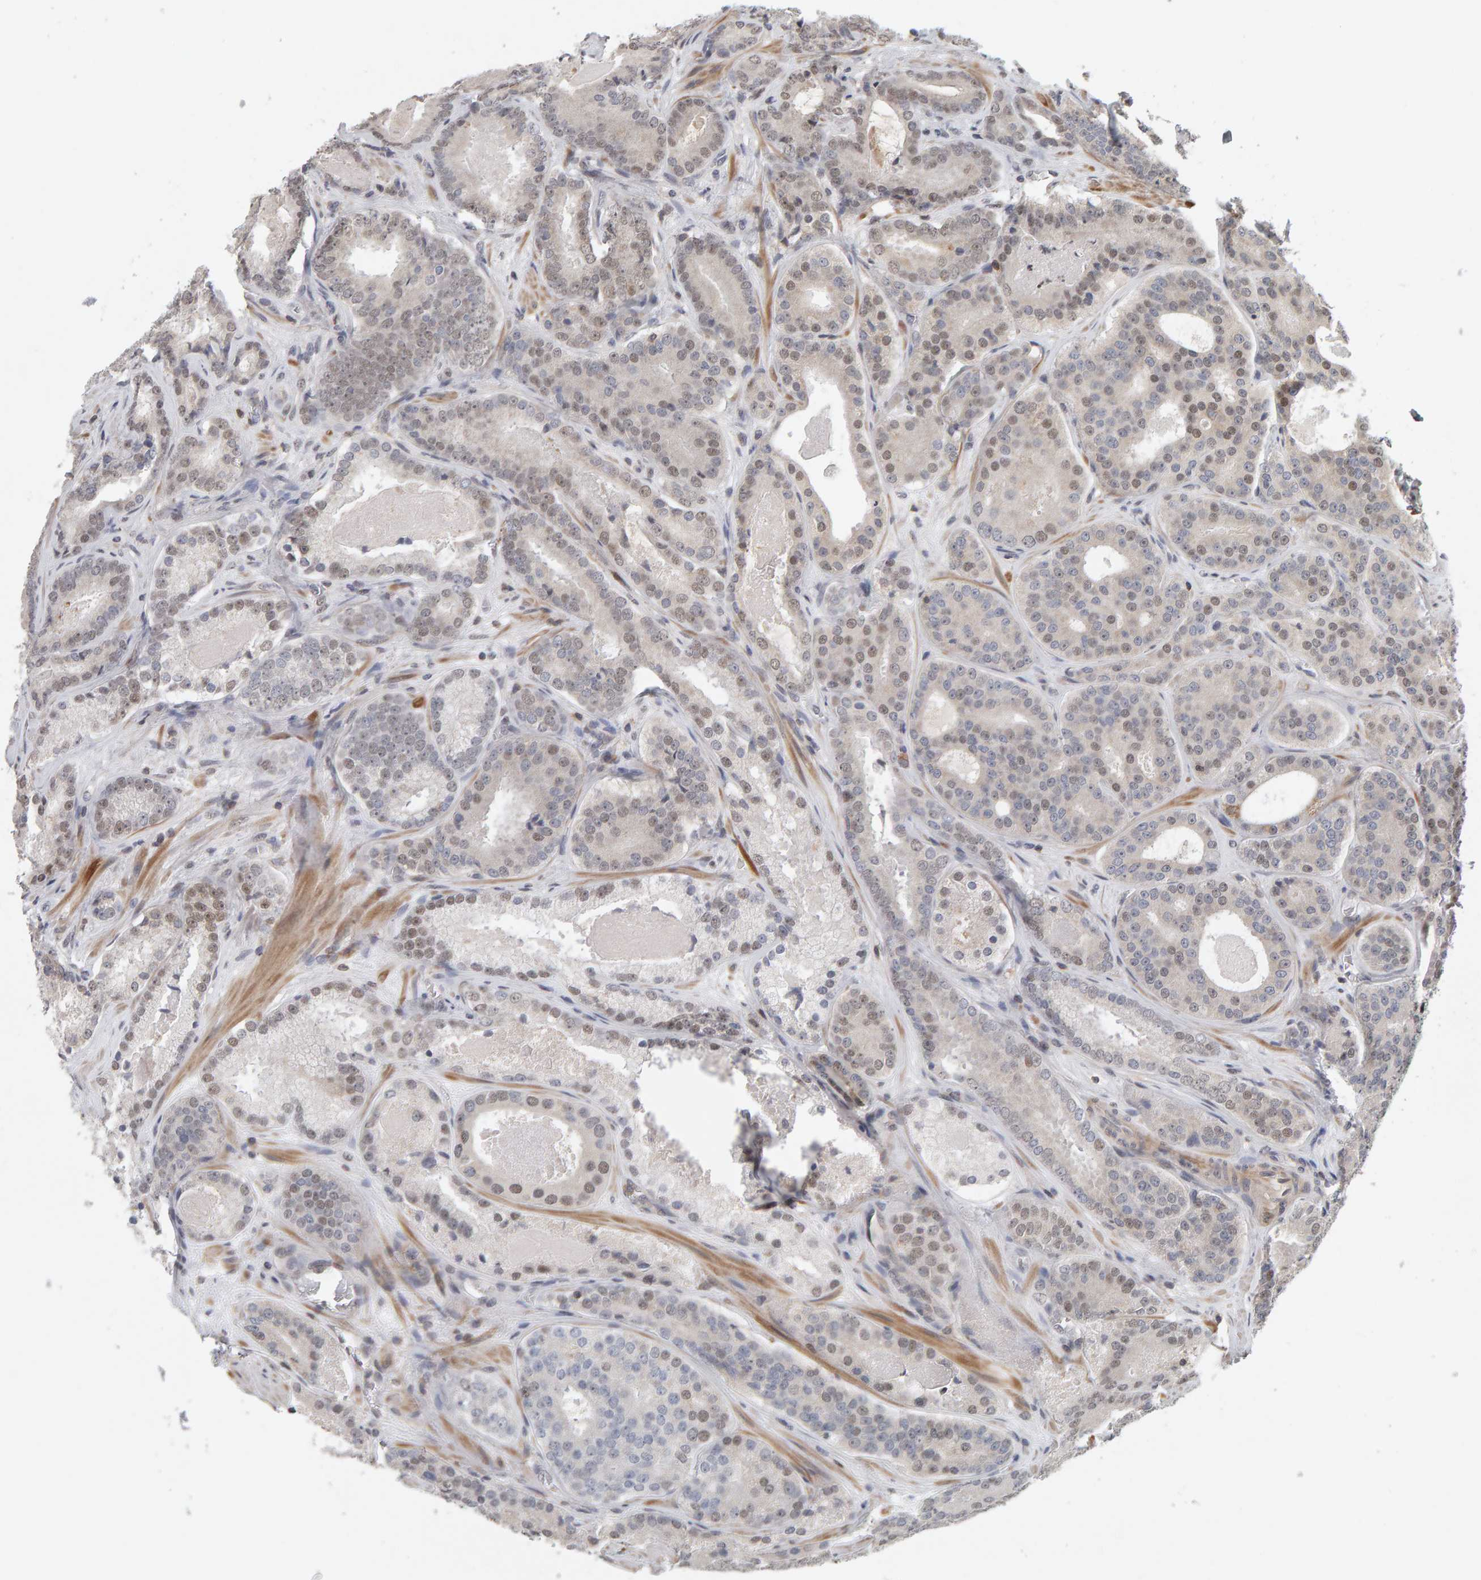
{"staining": {"intensity": "weak", "quantity": "<25%", "location": "nuclear"}, "tissue": "prostate cancer", "cell_type": "Tumor cells", "image_type": "cancer", "snomed": [{"axis": "morphology", "description": "Adenocarcinoma, High grade"}, {"axis": "topography", "description": "Prostate"}], "caption": "Immunohistochemical staining of prostate cancer (high-grade adenocarcinoma) exhibits no significant expression in tumor cells.", "gene": "TEFM", "patient": {"sex": "male", "age": 60}}